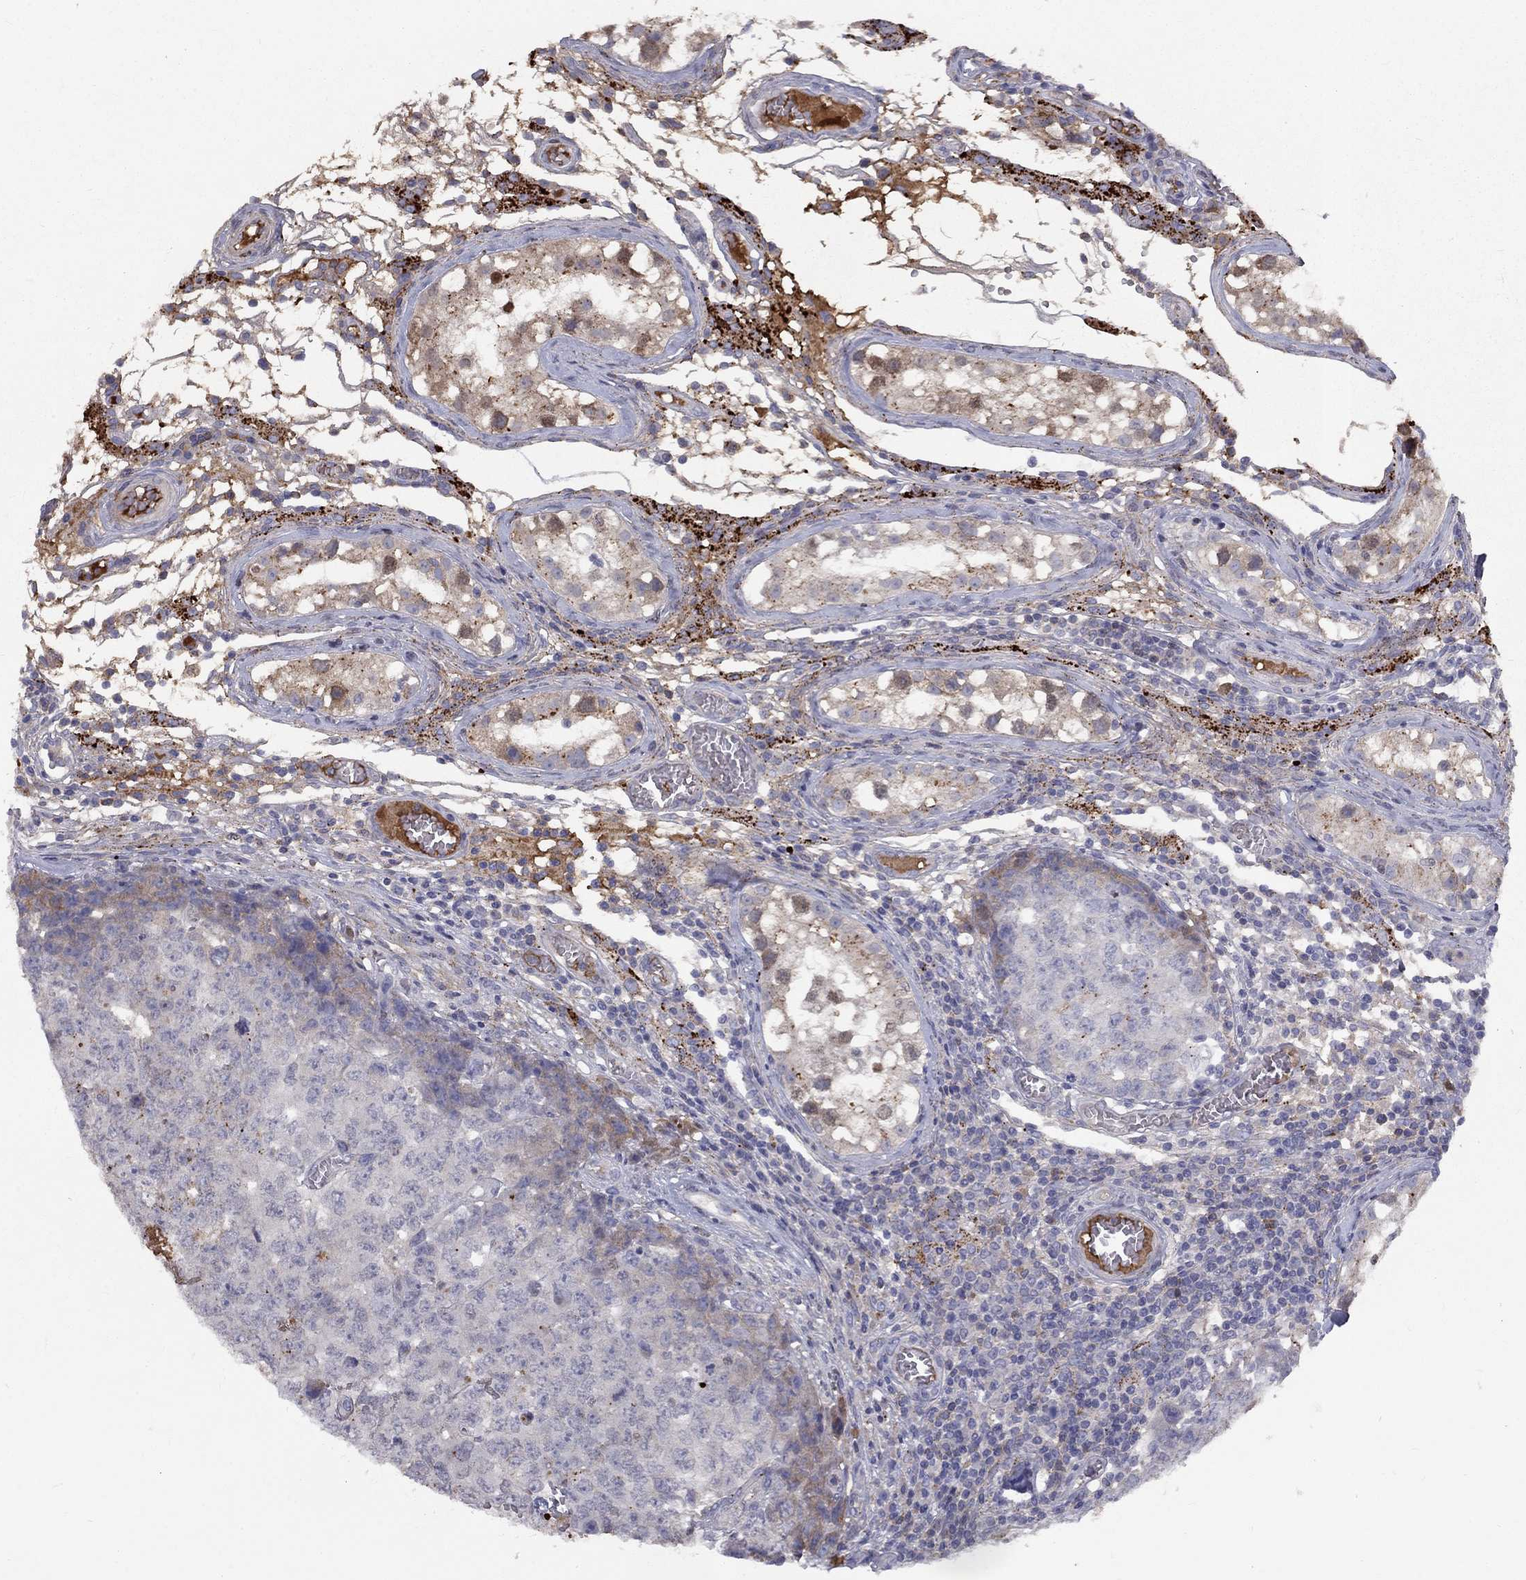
{"staining": {"intensity": "weak", "quantity": "<25%", "location": "cytoplasmic/membranous"}, "tissue": "testis cancer", "cell_type": "Tumor cells", "image_type": "cancer", "snomed": [{"axis": "morphology", "description": "Carcinoma, Embryonal, NOS"}, {"axis": "topography", "description": "Testis"}], "caption": "Immunohistochemistry image of neoplastic tissue: testis embryonal carcinoma stained with DAB (3,3'-diaminobenzidine) reveals no significant protein expression in tumor cells.", "gene": "EPDR1", "patient": {"sex": "male", "age": 23}}